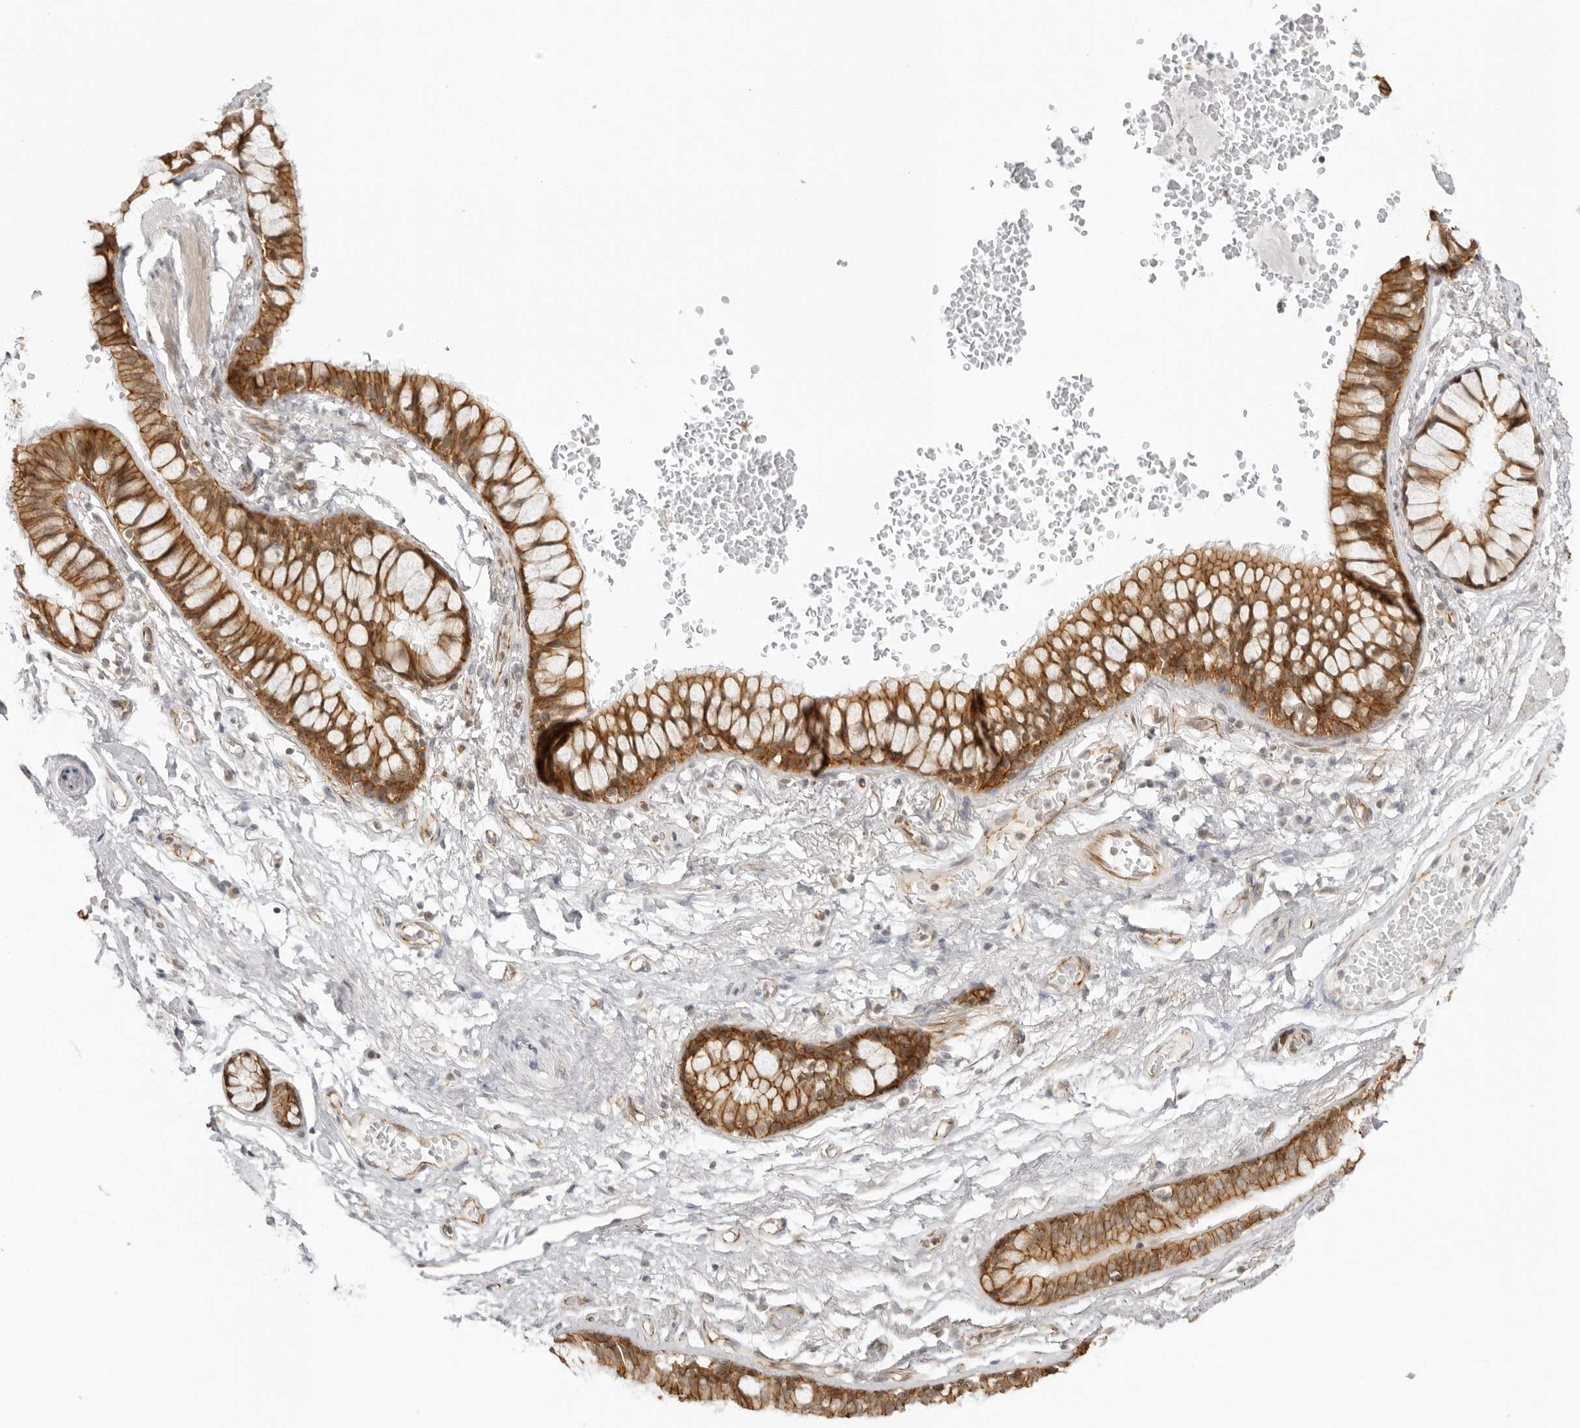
{"staining": {"intensity": "negative", "quantity": "none", "location": "none"}, "tissue": "adipose tissue", "cell_type": "Adipocytes", "image_type": "normal", "snomed": [{"axis": "morphology", "description": "Normal tissue, NOS"}, {"axis": "topography", "description": "Cartilage tissue"}, {"axis": "topography", "description": "Bronchus"}], "caption": "This is a micrograph of IHC staining of benign adipose tissue, which shows no staining in adipocytes.", "gene": "TRAPPC3", "patient": {"sex": "female", "age": 73}}